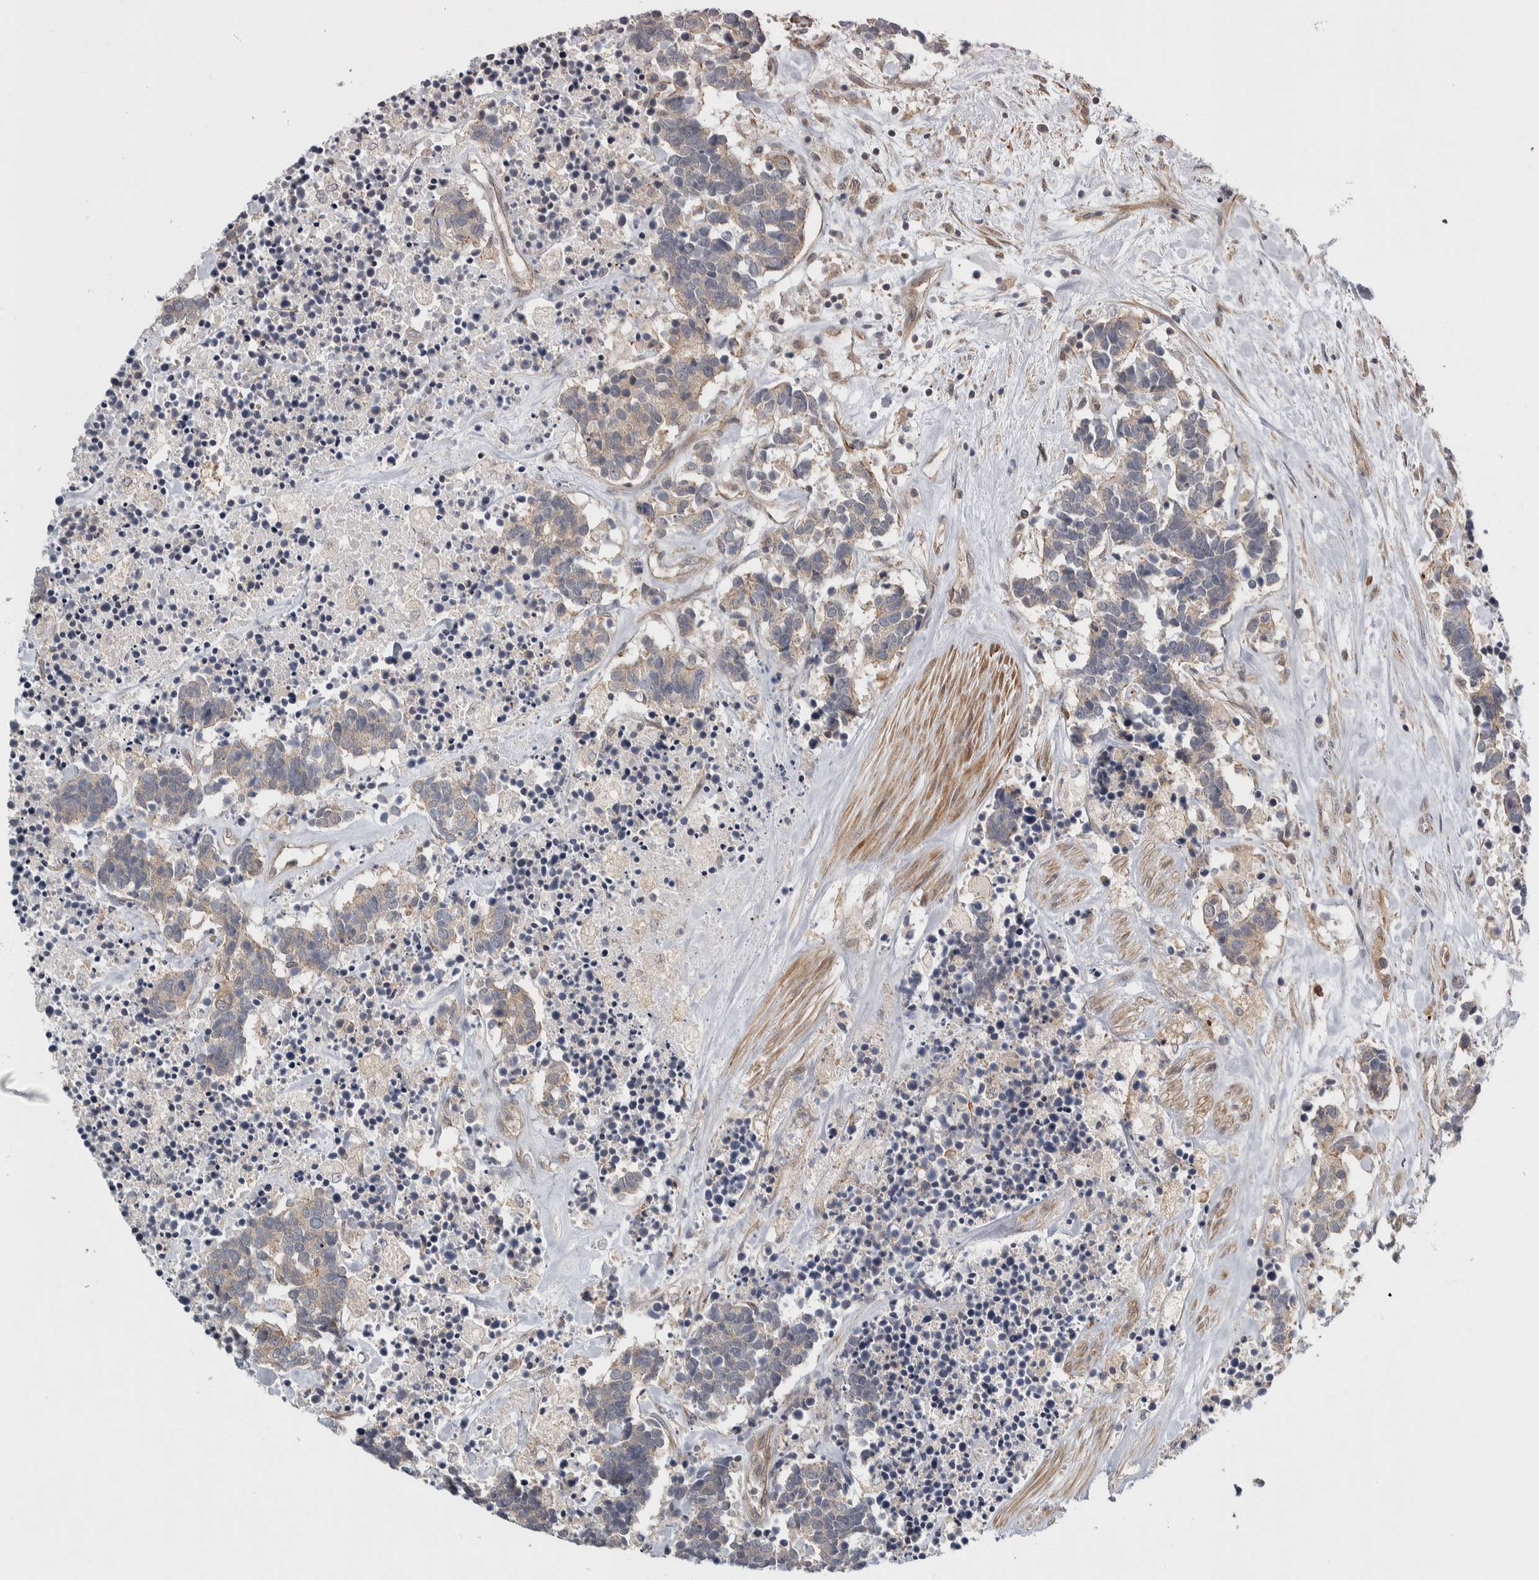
{"staining": {"intensity": "weak", "quantity": "<25%", "location": "cytoplasmic/membranous"}, "tissue": "carcinoid", "cell_type": "Tumor cells", "image_type": "cancer", "snomed": [{"axis": "morphology", "description": "Carcinoma, NOS"}, {"axis": "morphology", "description": "Carcinoid, malignant, NOS"}, {"axis": "topography", "description": "Urinary bladder"}], "caption": "This micrograph is of carcinoma stained with IHC to label a protein in brown with the nuclei are counter-stained blue. There is no staining in tumor cells.", "gene": "TBC1D31", "patient": {"sex": "male", "age": 57}}